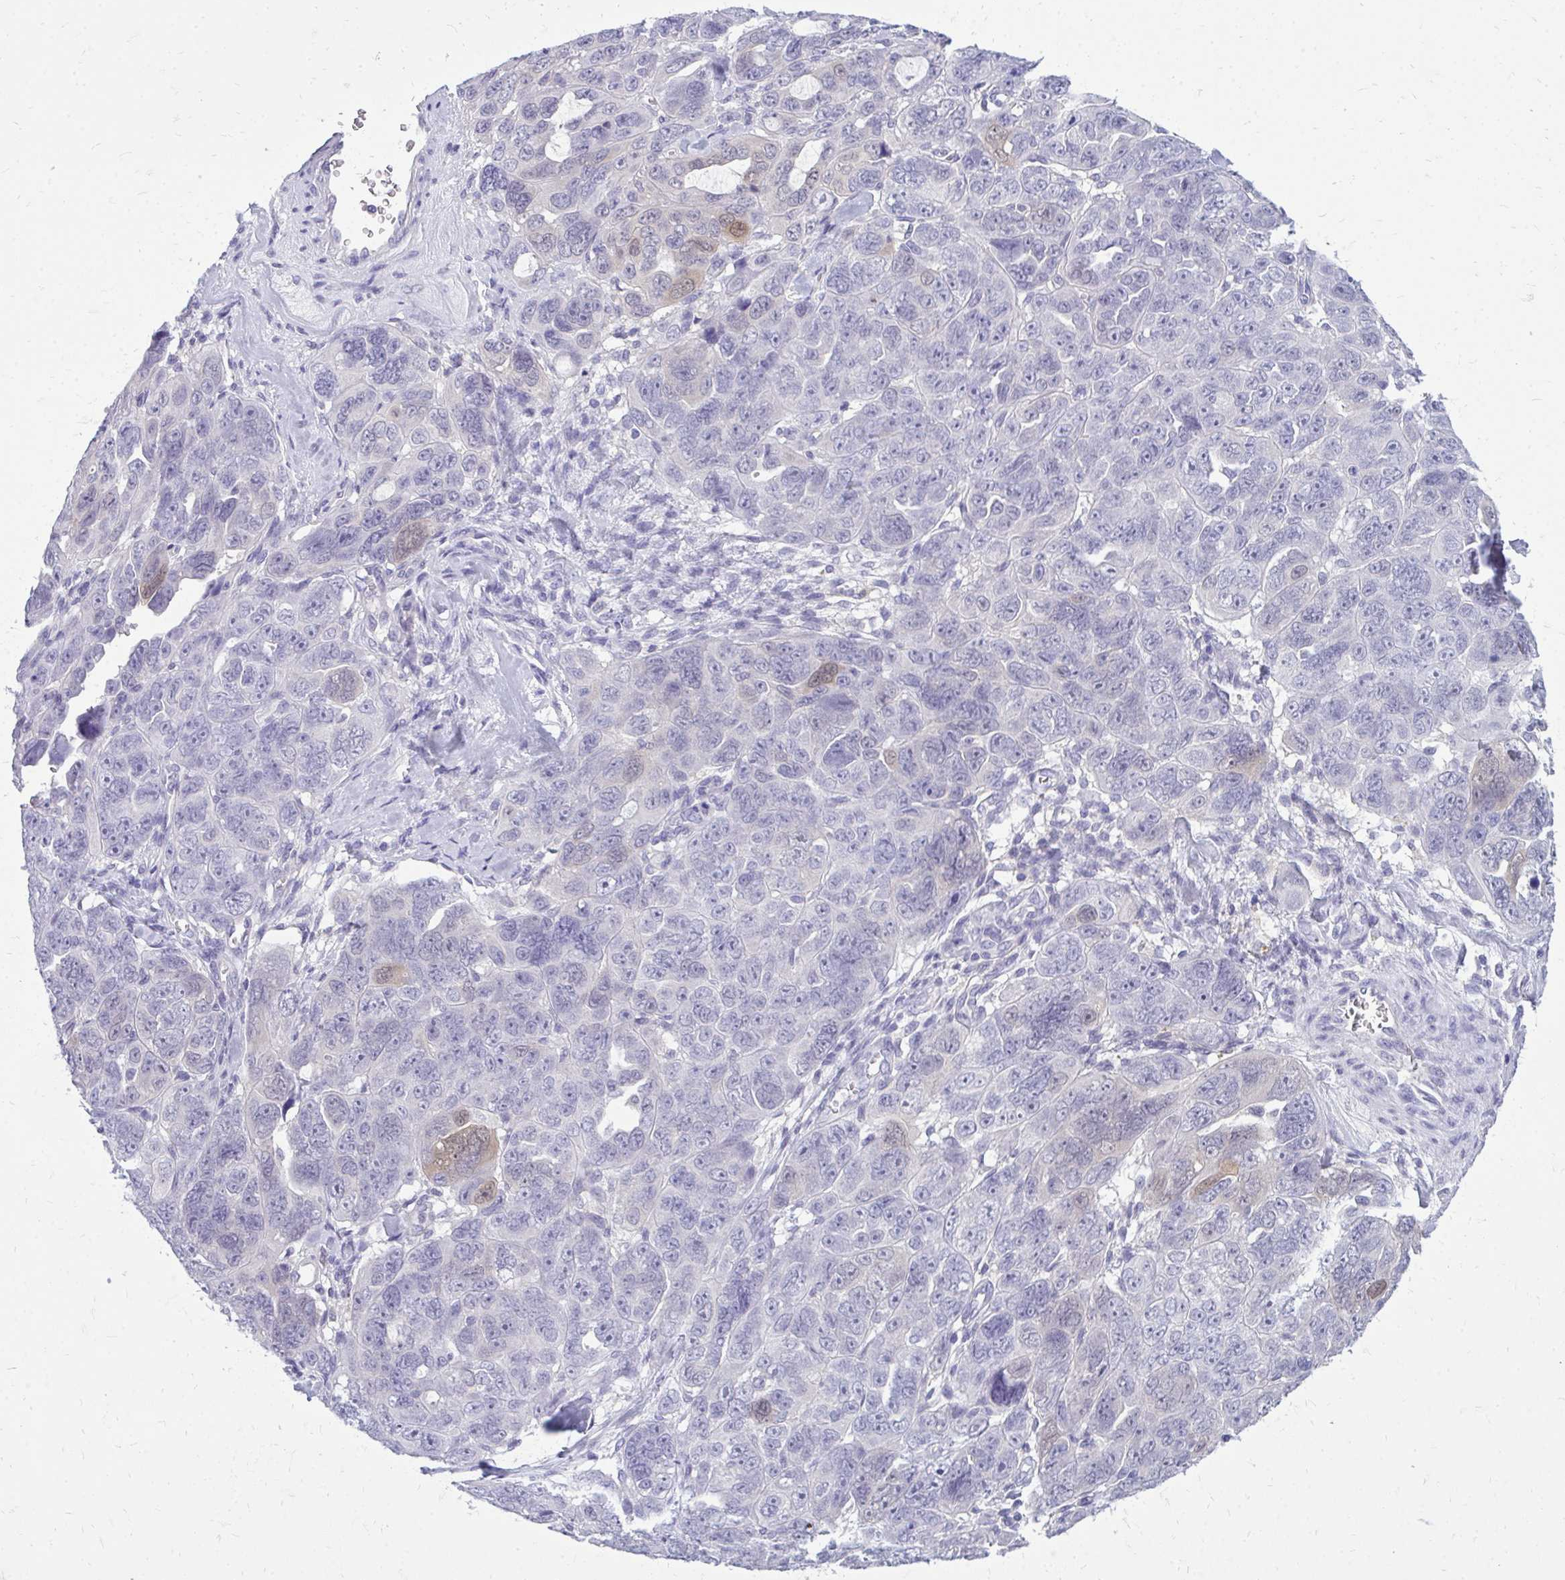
{"staining": {"intensity": "weak", "quantity": "<25%", "location": "nuclear"}, "tissue": "ovarian cancer", "cell_type": "Tumor cells", "image_type": "cancer", "snomed": [{"axis": "morphology", "description": "Cystadenocarcinoma, serous, NOS"}, {"axis": "topography", "description": "Ovary"}], "caption": "IHC histopathology image of neoplastic tissue: human ovarian serous cystadenocarcinoma stained with DAB displays no significant protein positivity in tumor cells.", "gene": "FABP3", "patient": {"sex": "female", "age": 63}}